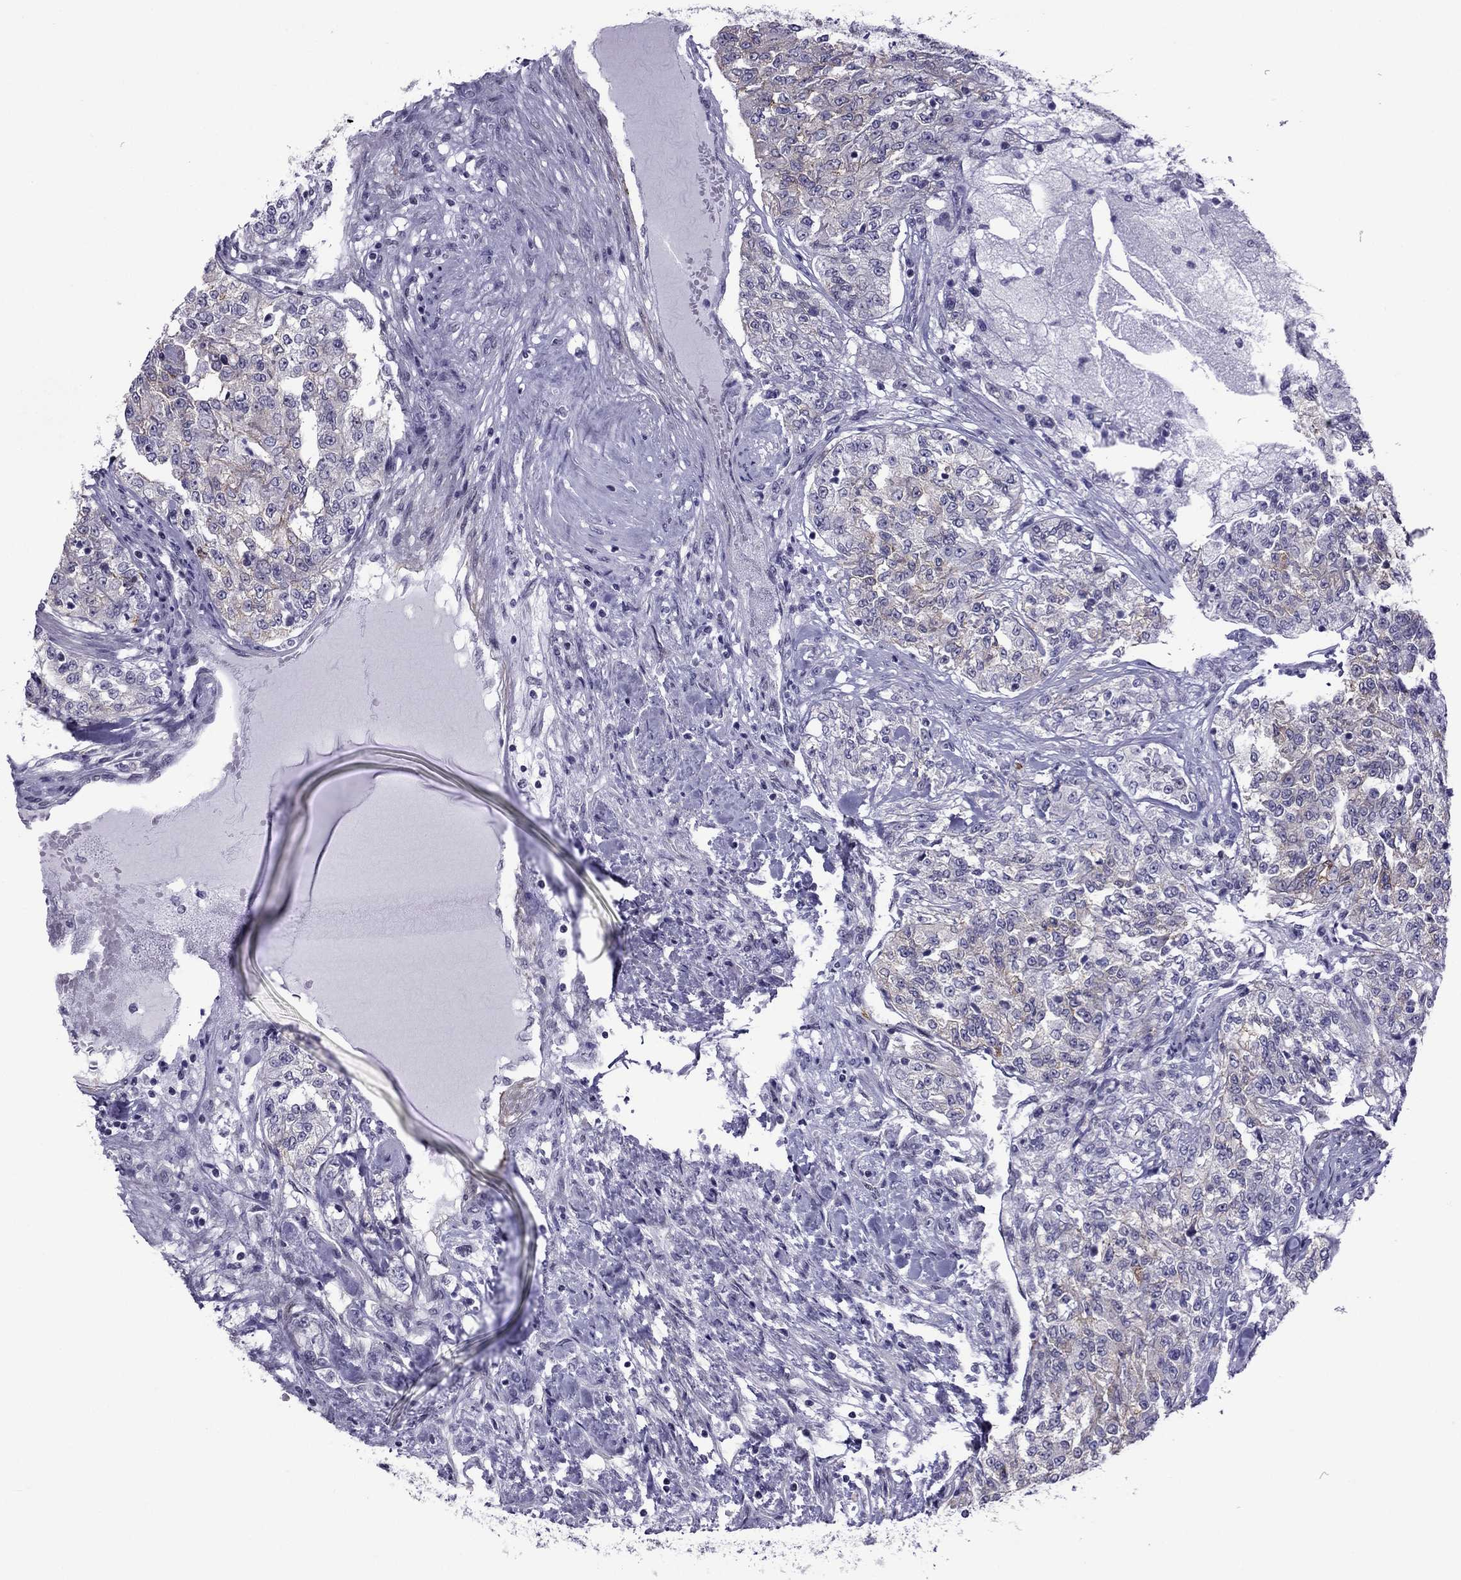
{"staining": {"intensity": "weak", "quantity": "<25%", "location": "cytoplasmic/membranous"}, "tissue": "renal cancer", "cell_type": "Tumor cells", "image_type": "cancer", "snomed": [{"axis": "morphology", "description": "Adenocarcinoma, NOS"}, {"axis": "topography", "description": "Kidney"}], "caption": "A high-resolution photomicrograph shows immunohistochemistry staining of renal cancer (adenocarcinoma), which reveals no significant staining in tumor cells. (DAB IHC with hematoxylin counter stain).", "gene": "ZNF646", "patient": {"sex": "female", "age": 63}}